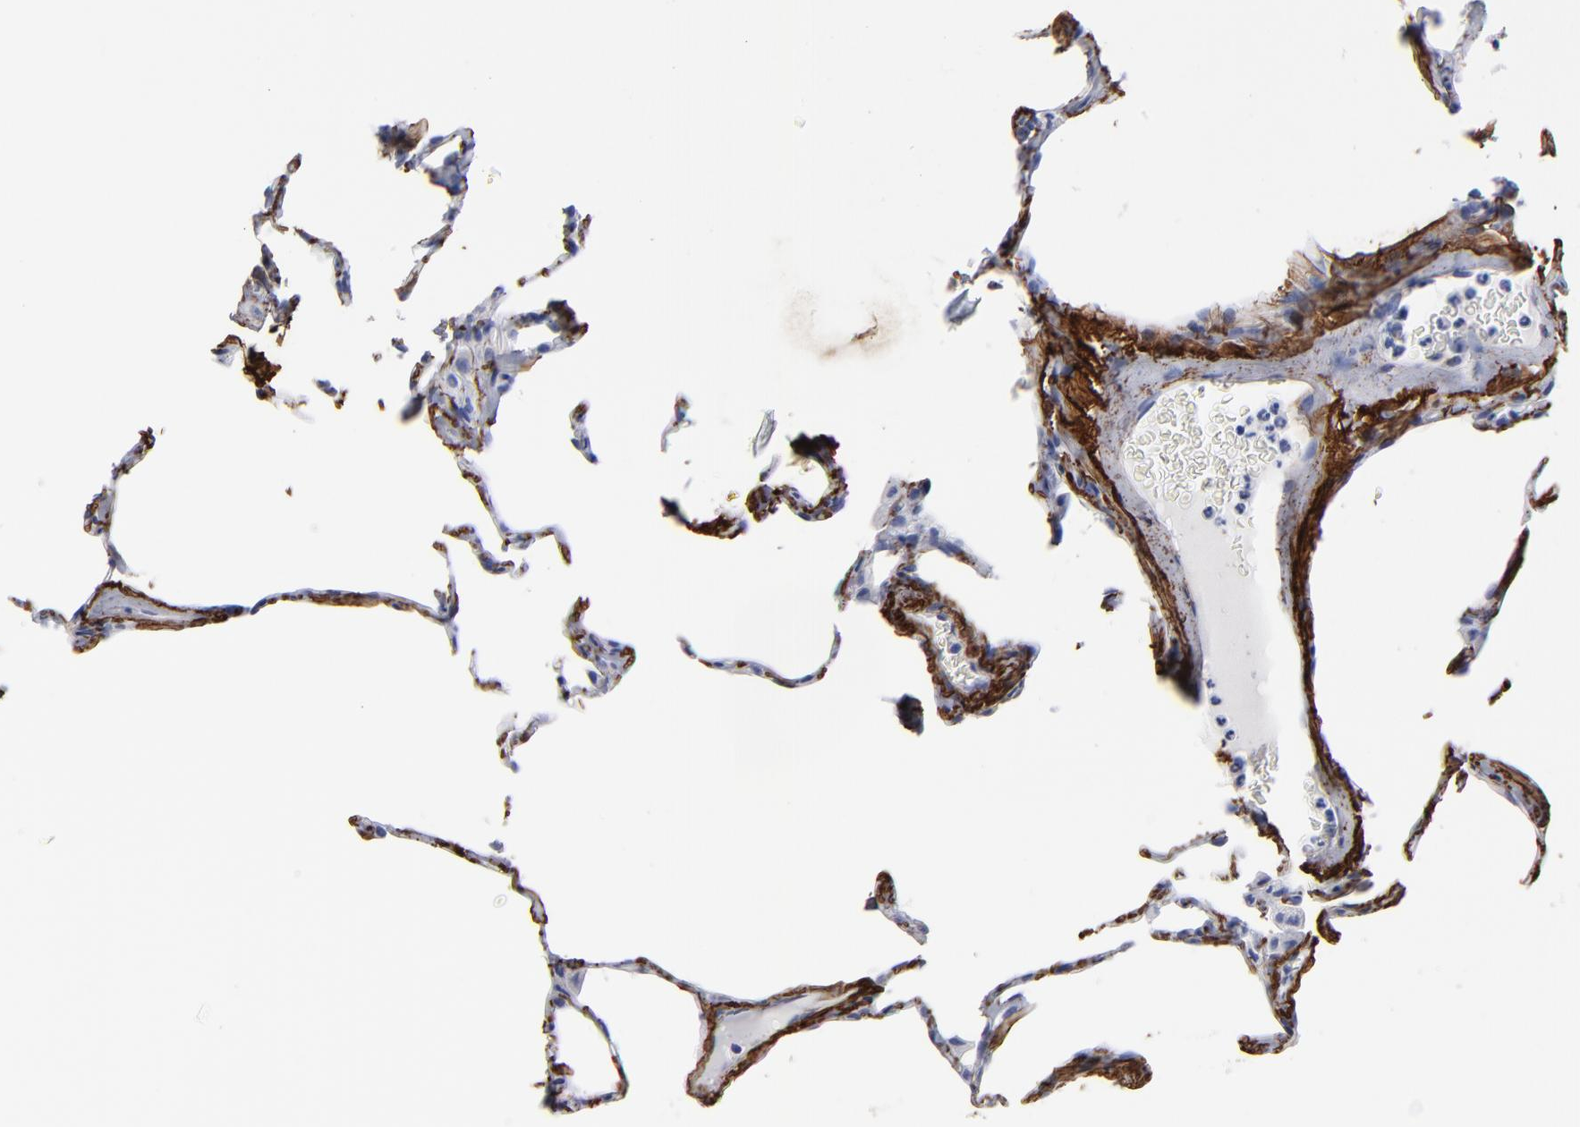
{"staining": {"intensity": "negative", "quantity": "none", "location": "none"}, "tissue": "lung", "cell_type": "Alveolar cells", "image_type": "normal", "snomed": [{"axis": "morphology", "description": "Normal tissue, NOS"}, {"axis": "topography", "description": "Lung"}], "caption": "Immunohistochemistry histopathology image of benign human lung stained for a protein (brown), which displays no positivity in alveolar cells.", "gene": "EMILIN1", "patient": {"sex": "female", "age": 75}}